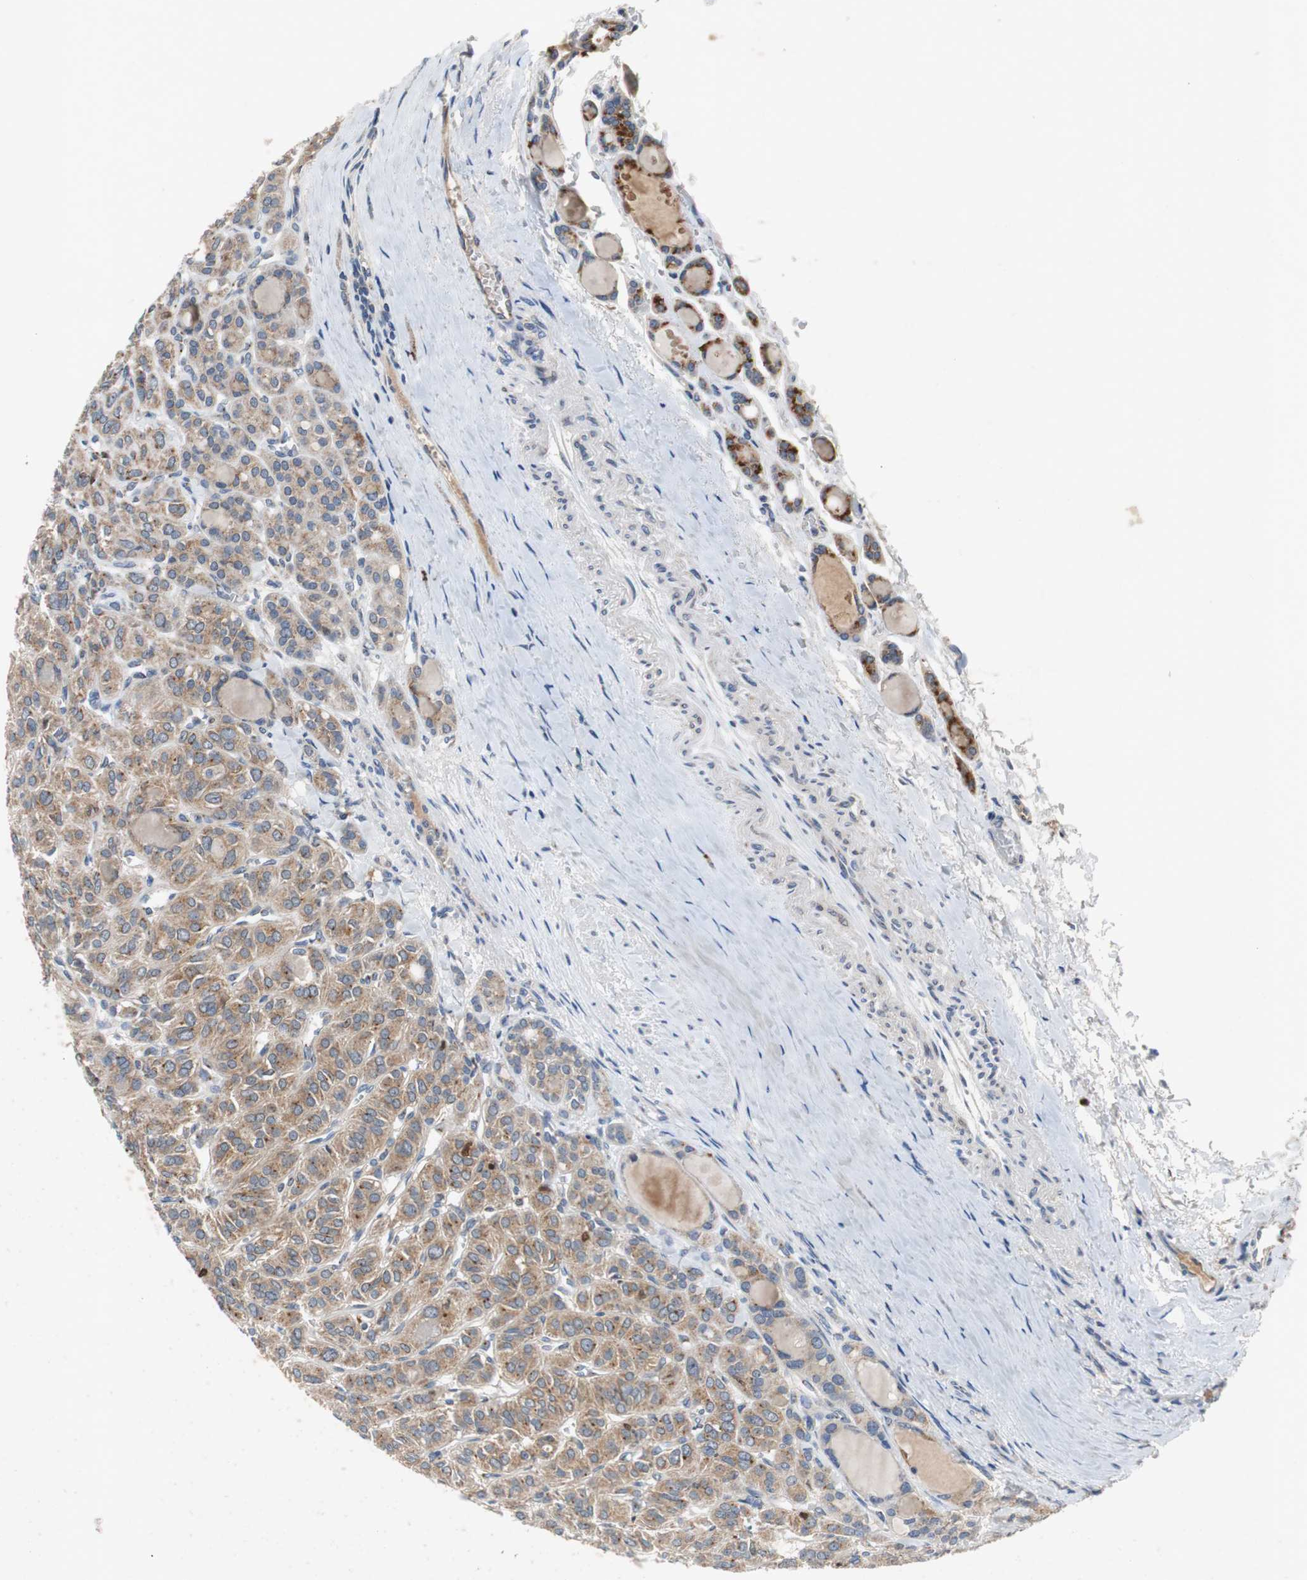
{"staining": {"intensity": "moderate", "quantity": ">75%", "location": "cytoplasmic/membranous"}, "tissue": "thyroid cancer", "cell_type": "Tumor cells", "image_type": "cancer", "snomed": [{"axis": "morphology", "description": "Follicular adenoma carcinoma, NOS"}, {"axis": "topography", "description": "Thyroid gland"}], "caption": "The immunohistochemical stain shows moderate cytoplasmic/membranous expression in tumor cells of follicular adenoma carcinoma (thyroid) tissue.", "gene": "CALB2", "patient": {"sex": "female", "age": 71}}